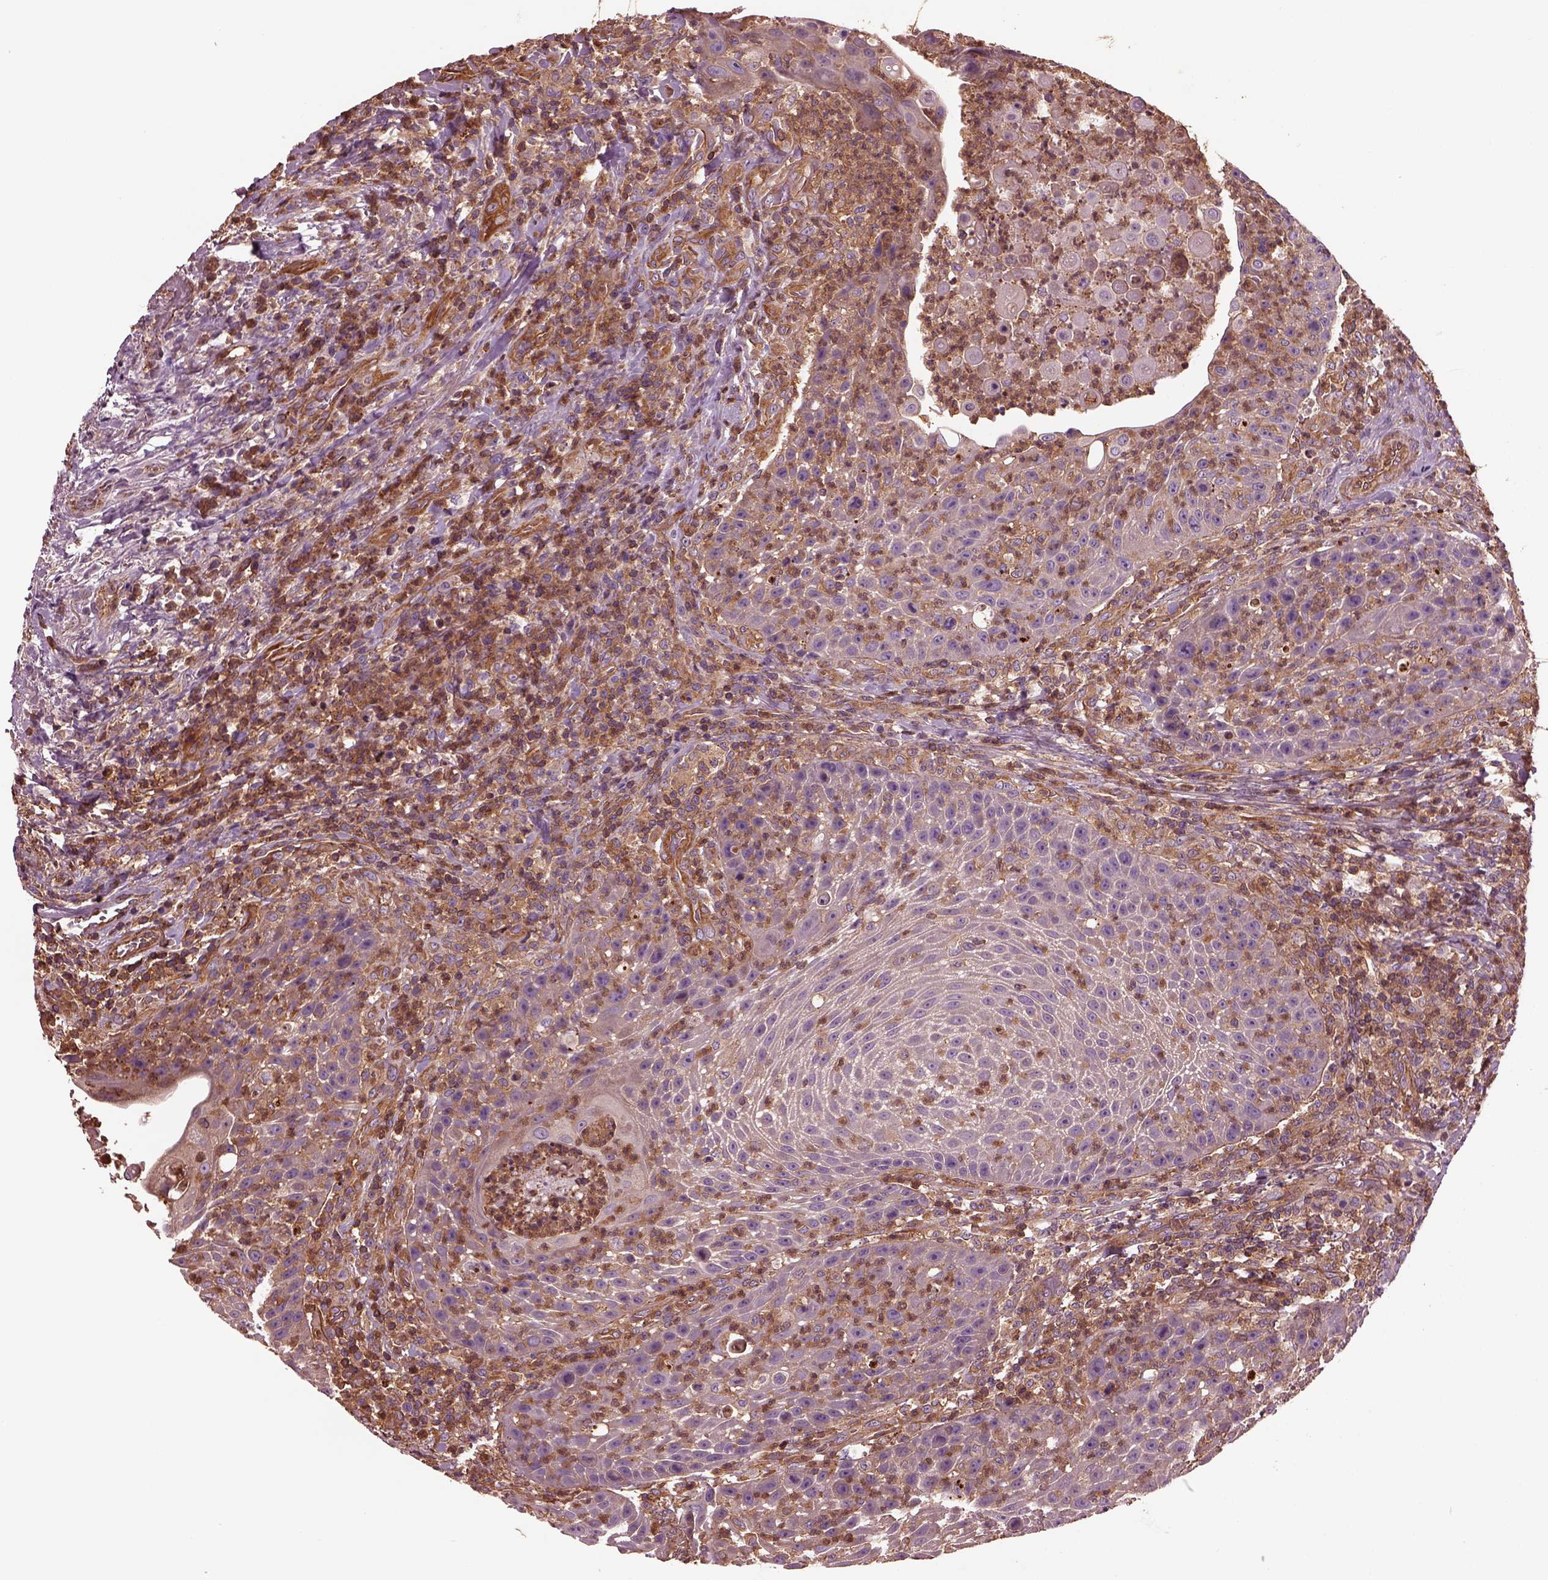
{"staining": {"intensity": "moderate", "quantity": ">75%", "location": "cytoplasmic/membranous"}, "tissue": "head and neck cancer", "cell_type": "Tumor cells", "image_type": "cancer", "snomed": [{"axis": "morphology", "description": "Squamous cell carcinoma, NOS"}, {"axis": "topography", "description": "Head-Neck"}], "caption": "High-magnification brightfield microscopy of head and neck cancer stained with DAB (3,3'-diaminobenzidine) (brown) and counterstained with hematoxylin (blue). tumor cells exhibit moderate cytoplasmic/membranous staining is identified in approximately>75% of cells. (IHC, brightfield microscopy, high magnification).", "gene": "MYL6", "patient": {"sex": "male", "age": 69}}